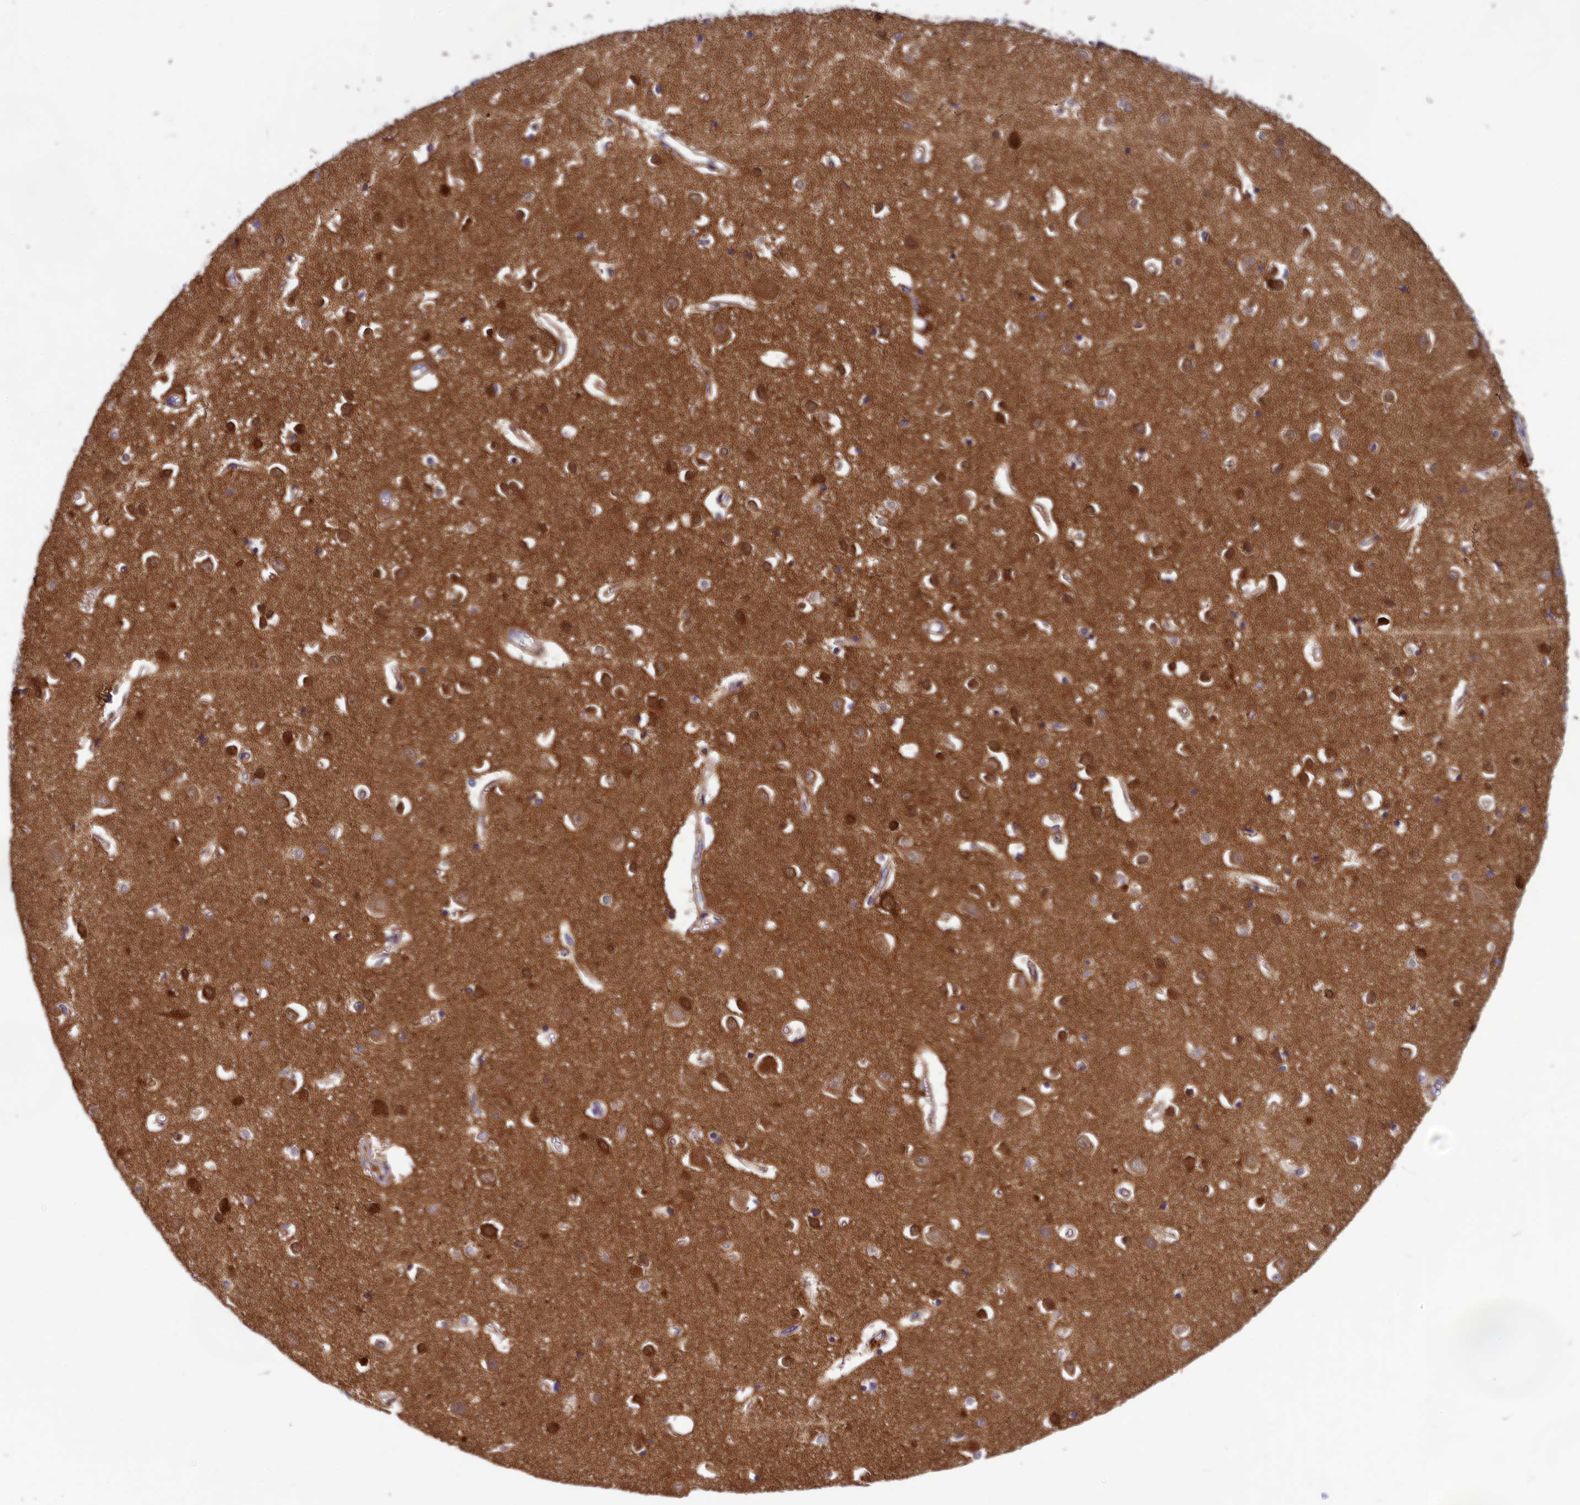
{"staining": {"intensity": "negative", "quantity": "none", "location": "none"}, "tissue": "cerebral cortex", "cell_type": "Endothelial cells", "image_type": "normal", "snomed": [{"axis": "morphology", "description": "Normal tissue, NOS"}, {"axis": "topography", "description": "Cerebral cortex"}], "caption": "Human cerebral cortex stained for a protein using immunohistochemistry displays no expression in endothelial cells.", "gene": "HECA", "patient": {"sex": "female", "age": 64}}